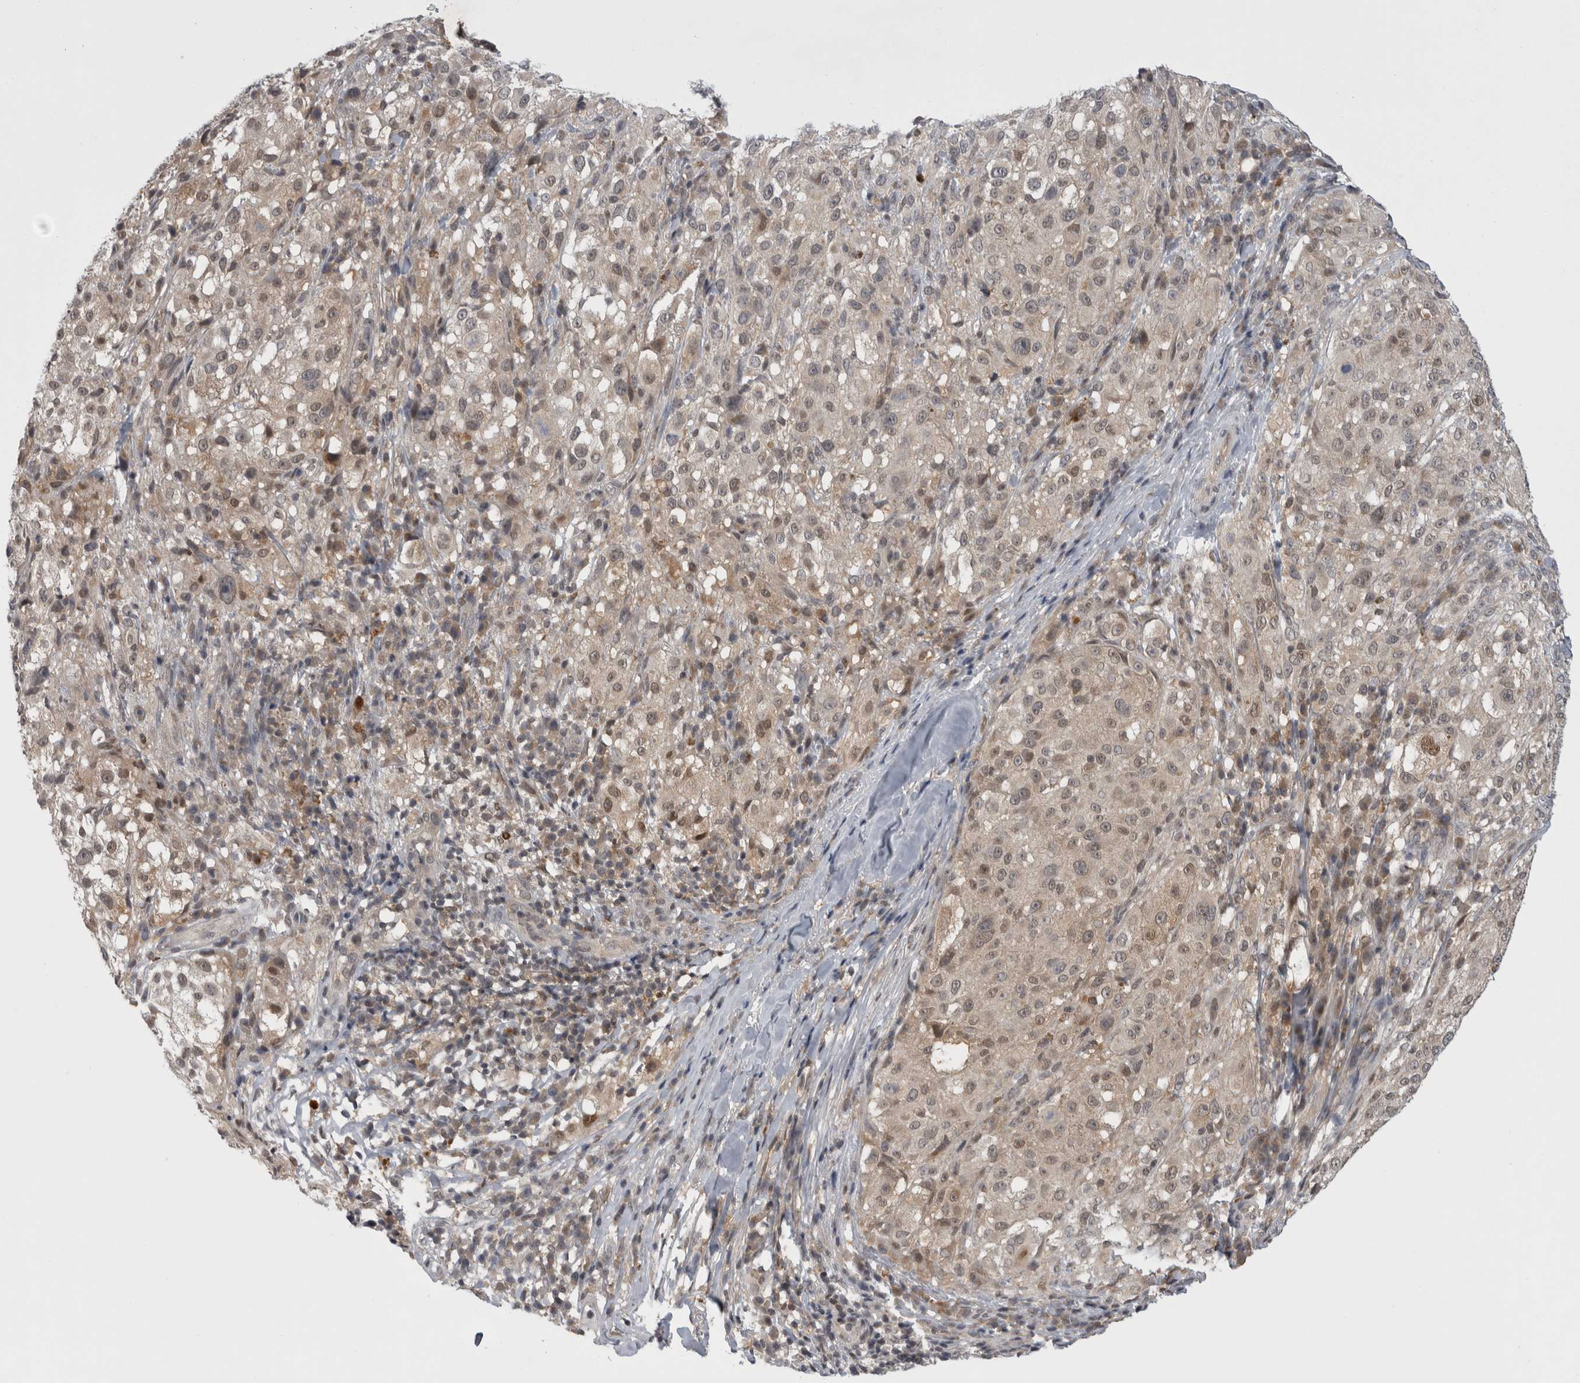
{"staining": {"intensity": "moderate", "quantity": "<25%", "location": "nuclear"}, "tissue": "melanoma", "cell_type": "Tumor cells", "image_type": "cancer", "snomed": [{"axis": "morphology", "description": "Necrosis, NOS"}, {"axis": "morphology", "description": "Malignant melanoma, NOS"}, {"axis": "topography", "description": "Skin"}], "caption": "This image displays immunohistochemistry (IHC) staining of malignant melanoma, with low moderate nuclear staining in approximately <25% of tumor cells.", "gene": "PSMB2", "patient": {"sex": "female", "age": 87}}